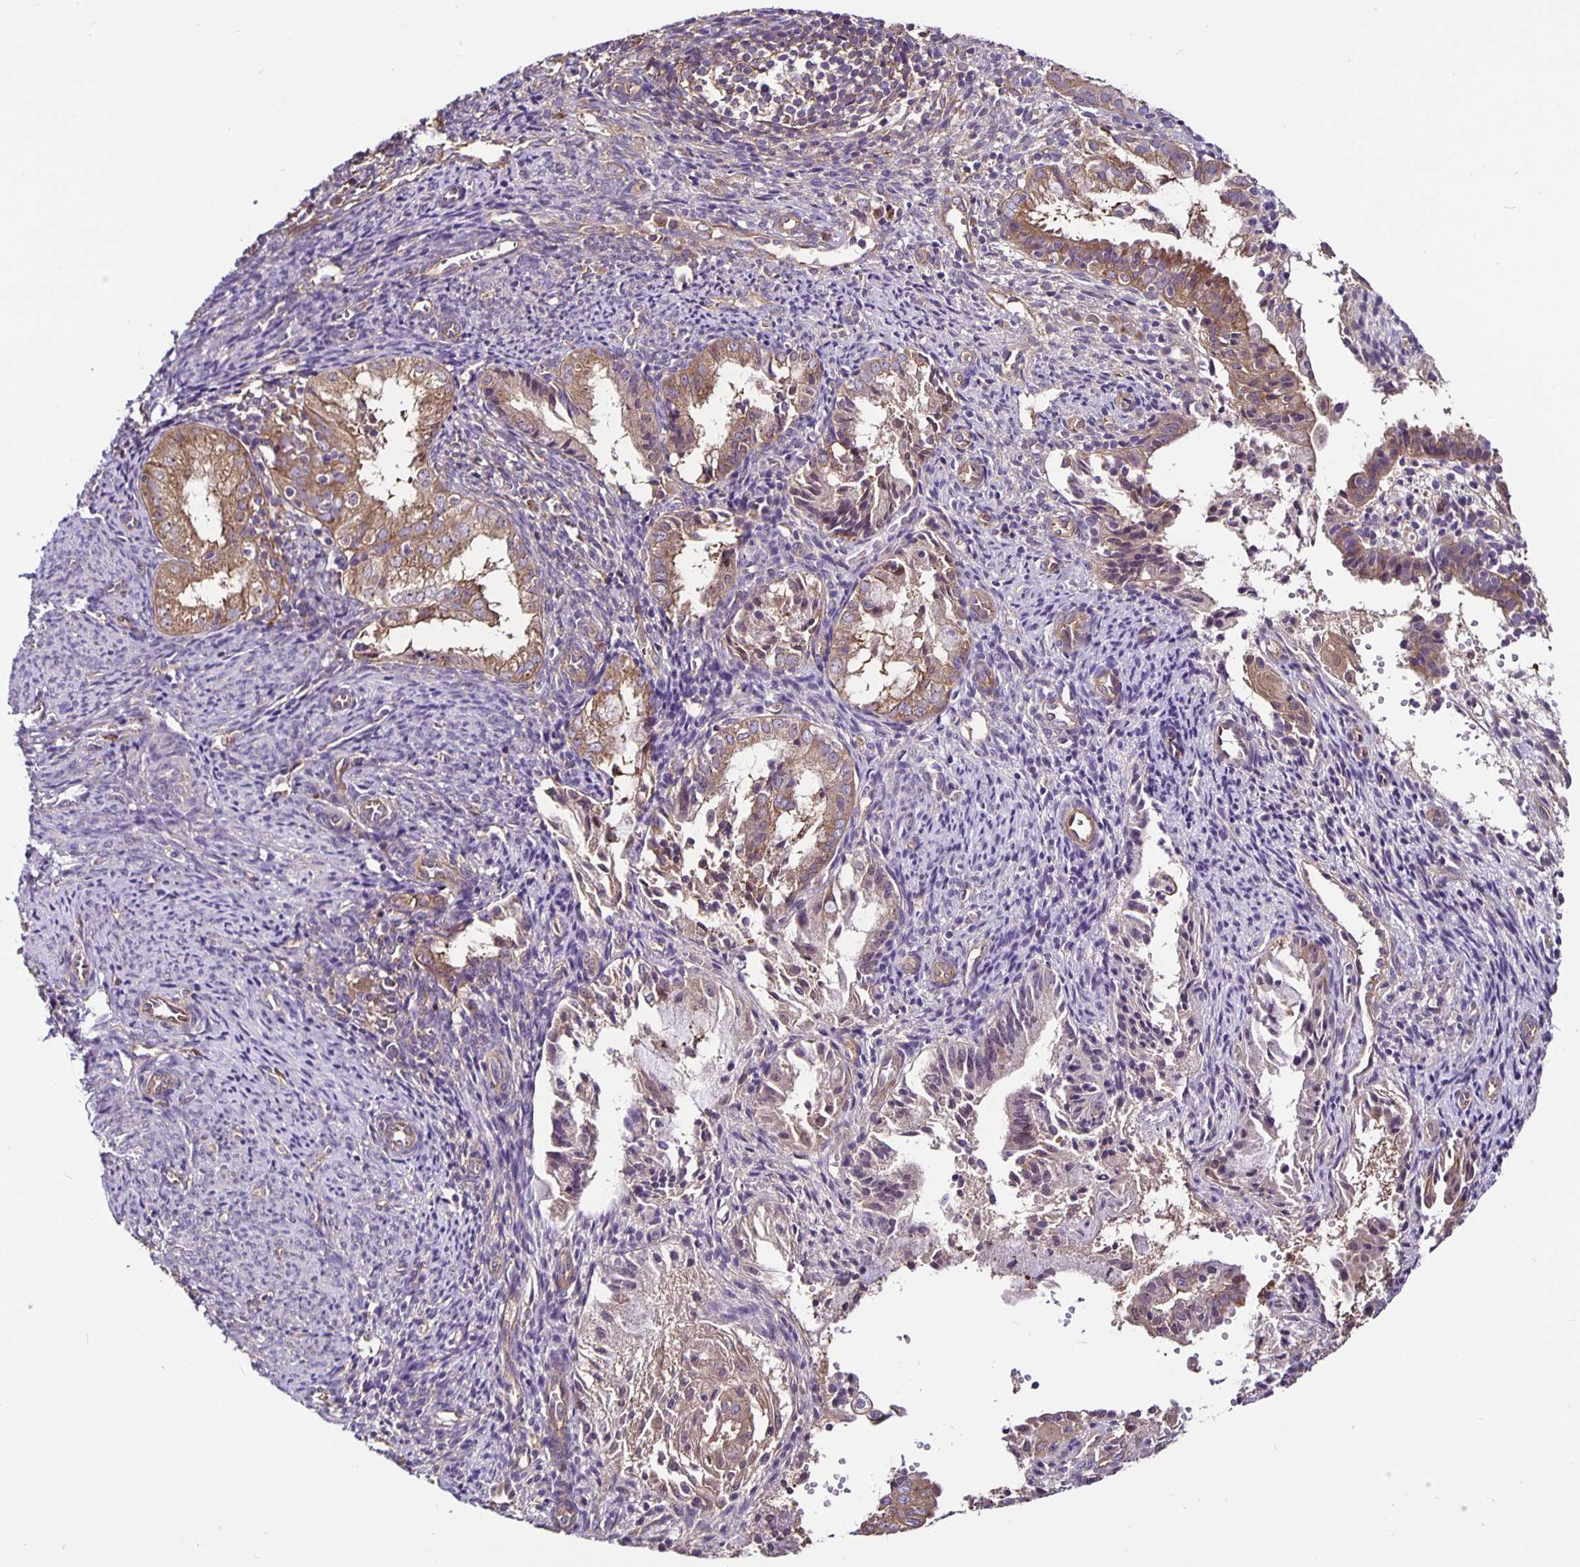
{"staining": {"intensity": "moderate", "quantity": ">75%", "location": "cytoplasmic/membranous"}, "tissue": "endometrial cancer", "cell_type": "Tumor cells", "image_type": "cancer", "snomed": [{"axis": "morphology", "description": "Adenocarcinoma, NOS"}, {"axis": "topography", "description": "Endometrium"}], "caption": "Protein staining displays moderate cytoplasmic/membranous positivity in about >75% of tumor cells in endometrial adenocarcinoma.", "gene": "SNX5", "patient": {"sex": "female", "age": 55}}